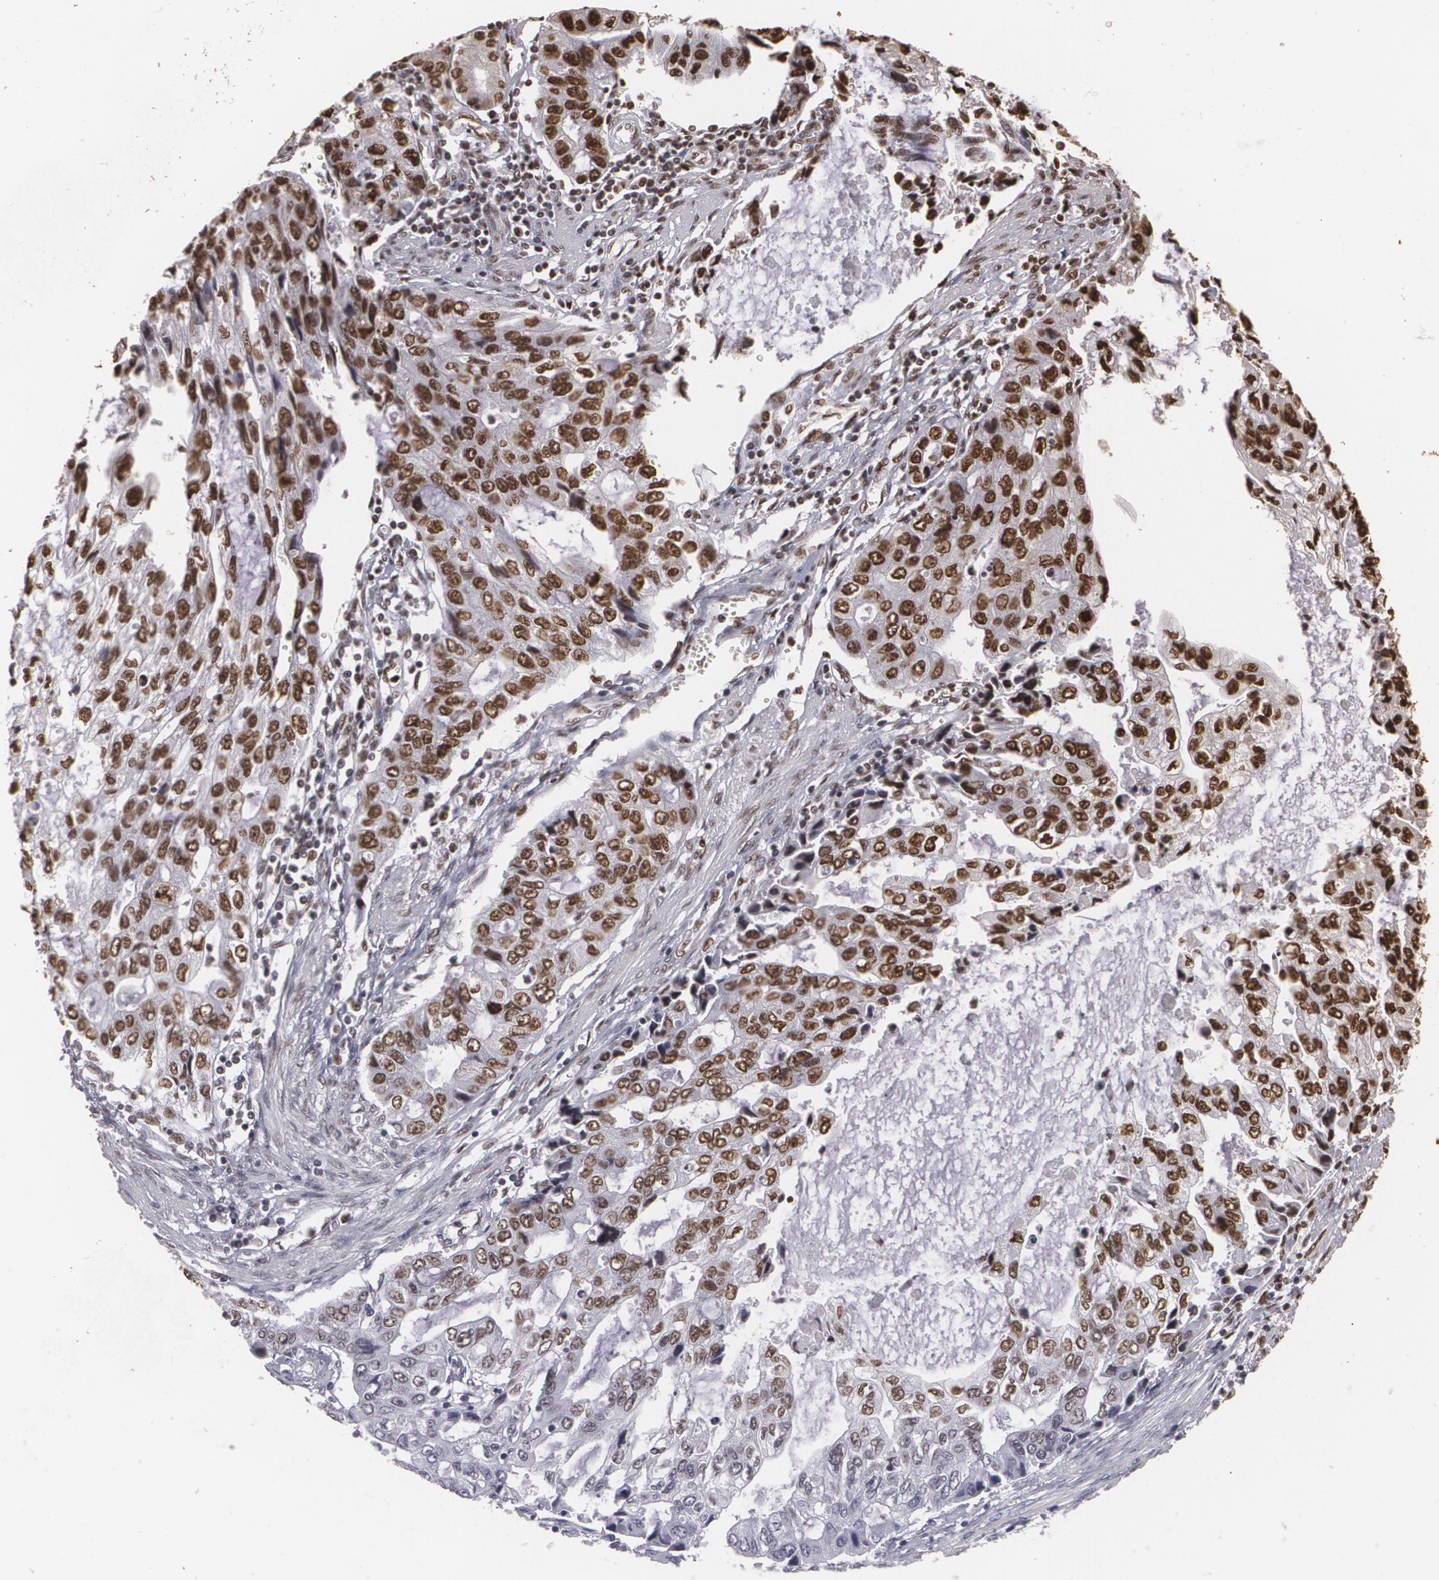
{"staining": {"intensity": "strong", "quantity": ">75%", "location": "nuclear"}, "tissue": "stomach cancer", "cell_type": "Tumor cells", "image_type": "cancer", "snomed": [{"axis": "morphology", "description": "Adenocarcinoma, NOS"}, {"axis": "topography", "description": "Stomach, upper"}], "caption": "Tumor cells reveal strong nuclear expression in approximately >75% of cells in stomach adenocarcinoma.", "gene": "RCOR1", "patient": {"sex": "female", "age": 52}}